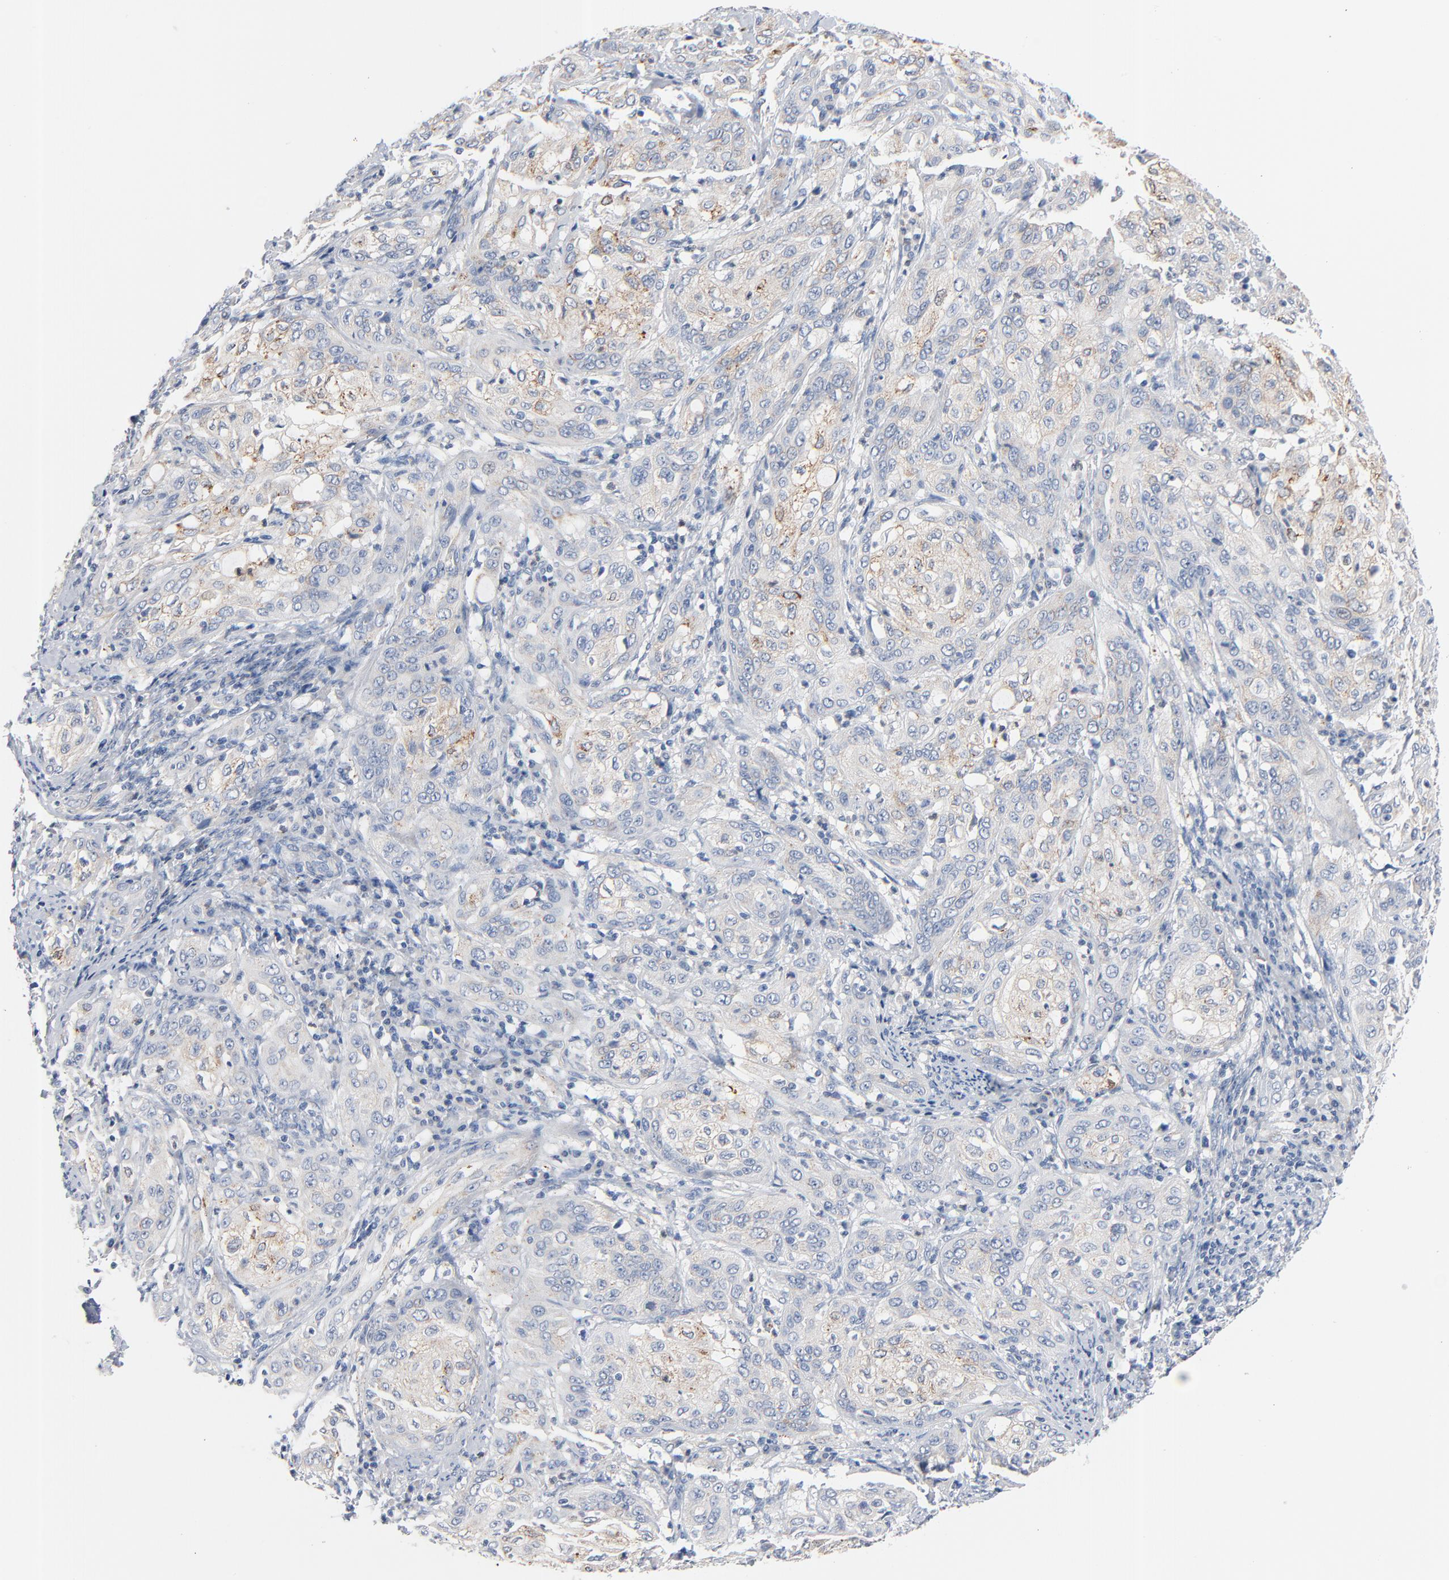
{"staining": {"intensity": "weak", "quantity": ">75%", "location": "cytoplasmic/membranous"}, "tissue": "cervical cancer", "cell_type": "Tumor cells", "image_type": "cancer", "snomed": [{"axis": "morphology", "description": "Squamous cell carcinoma, NOS"}, {"axis": "topography", "description": "Cervix"}], "caption": "Squamous cell carcinoma (cervical) was stained to show a protein in brown. There is low levels of weak cytoplasmic/membranous staining in about >75% of tumor cells.", "gene": "IFT43", "patient": {"sex": "female", "age": 41}}